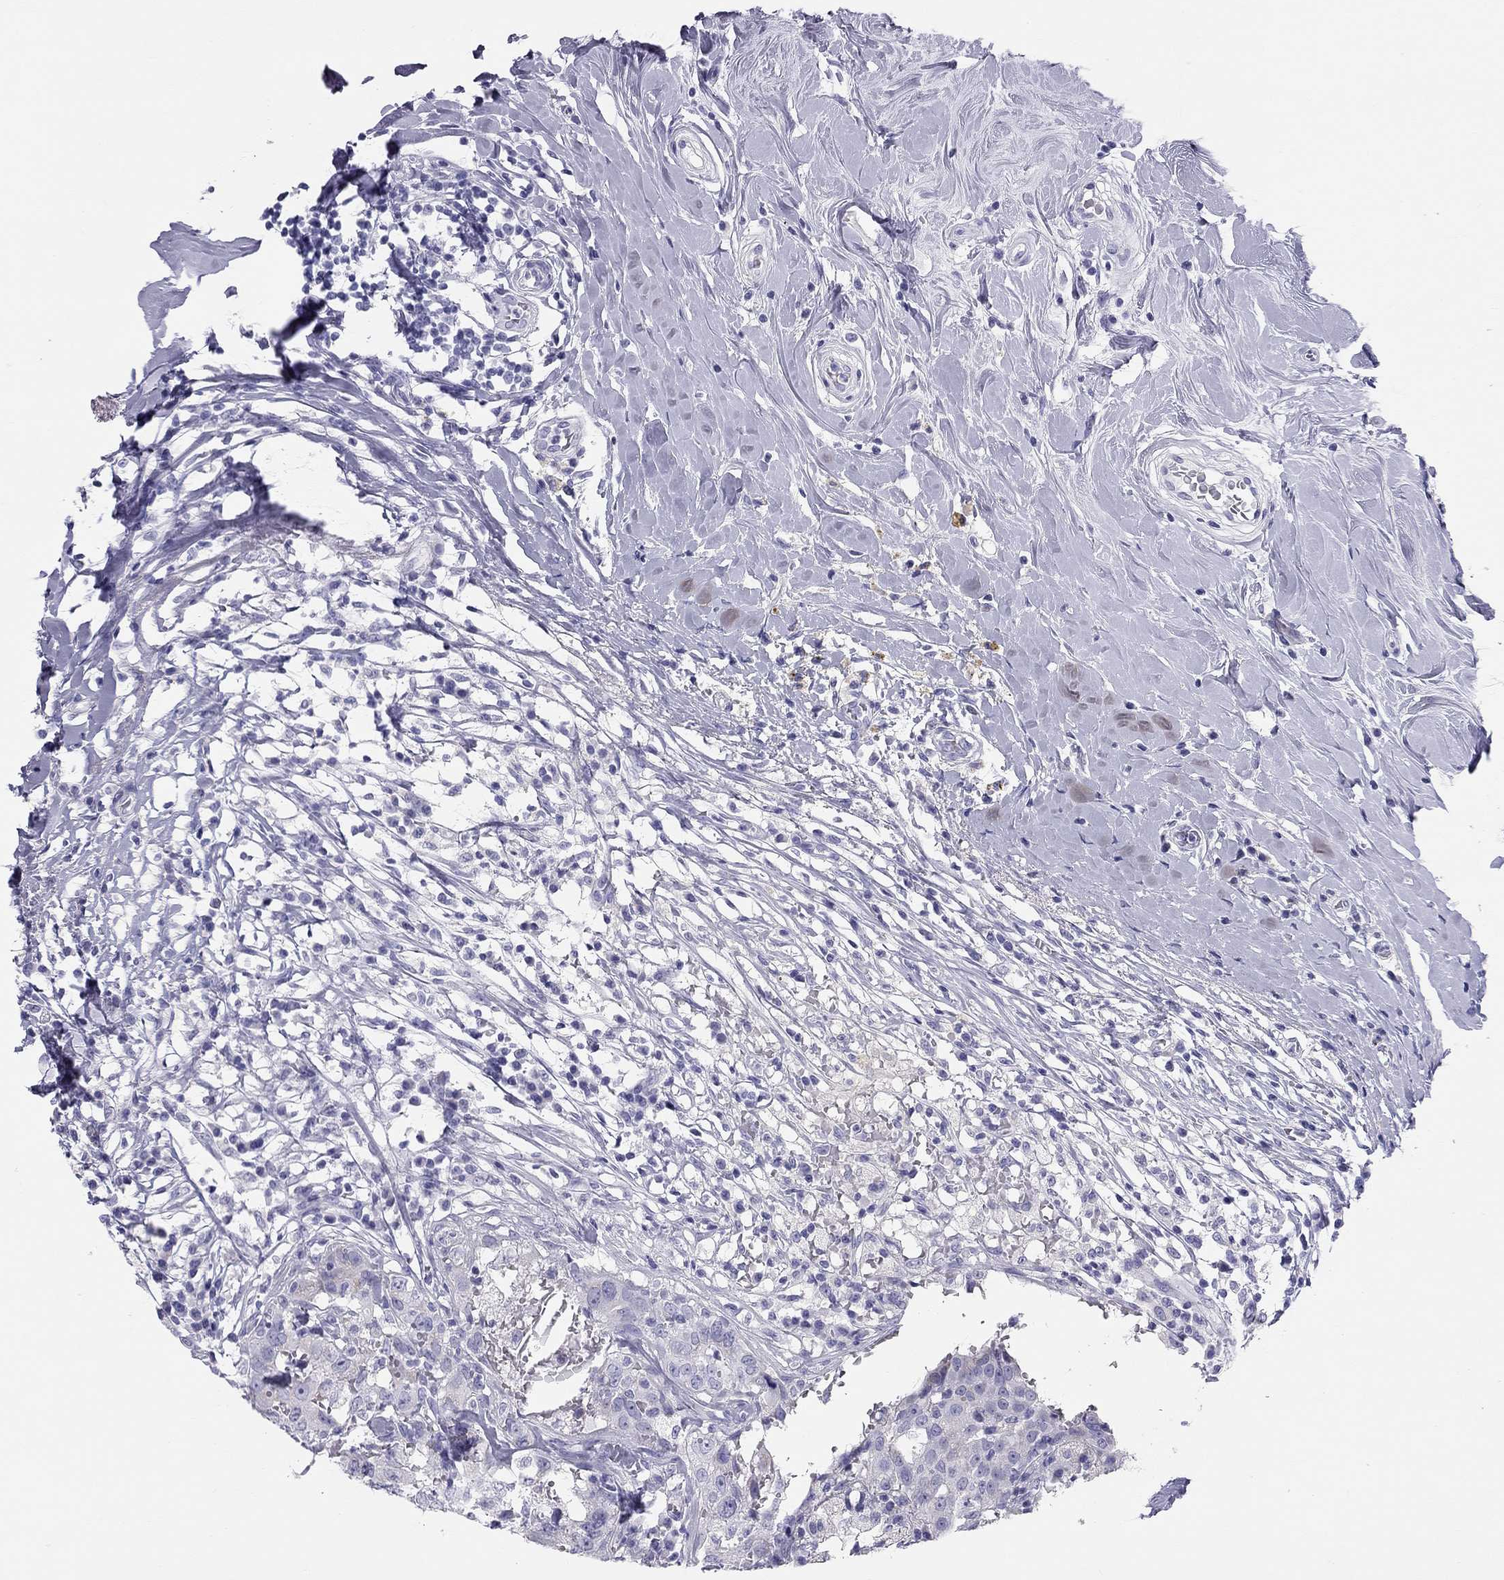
{"staining": {"intensity": "negative", "quantity": "none", "location": "none"}, "tissue": "breast cancer", "cell_type": "Tumor cells", "image_type": "cancer", "snomed": [{"axis": "morphology", "description": "Duct carcinoma"}, {"axis": "topography", "description": "Breast"}], "caption": "Tumor cells are negative for brown protein staining in breast cancer.", "gene": "TRPM3", "patient": {"sex": "female", "age": 27}}